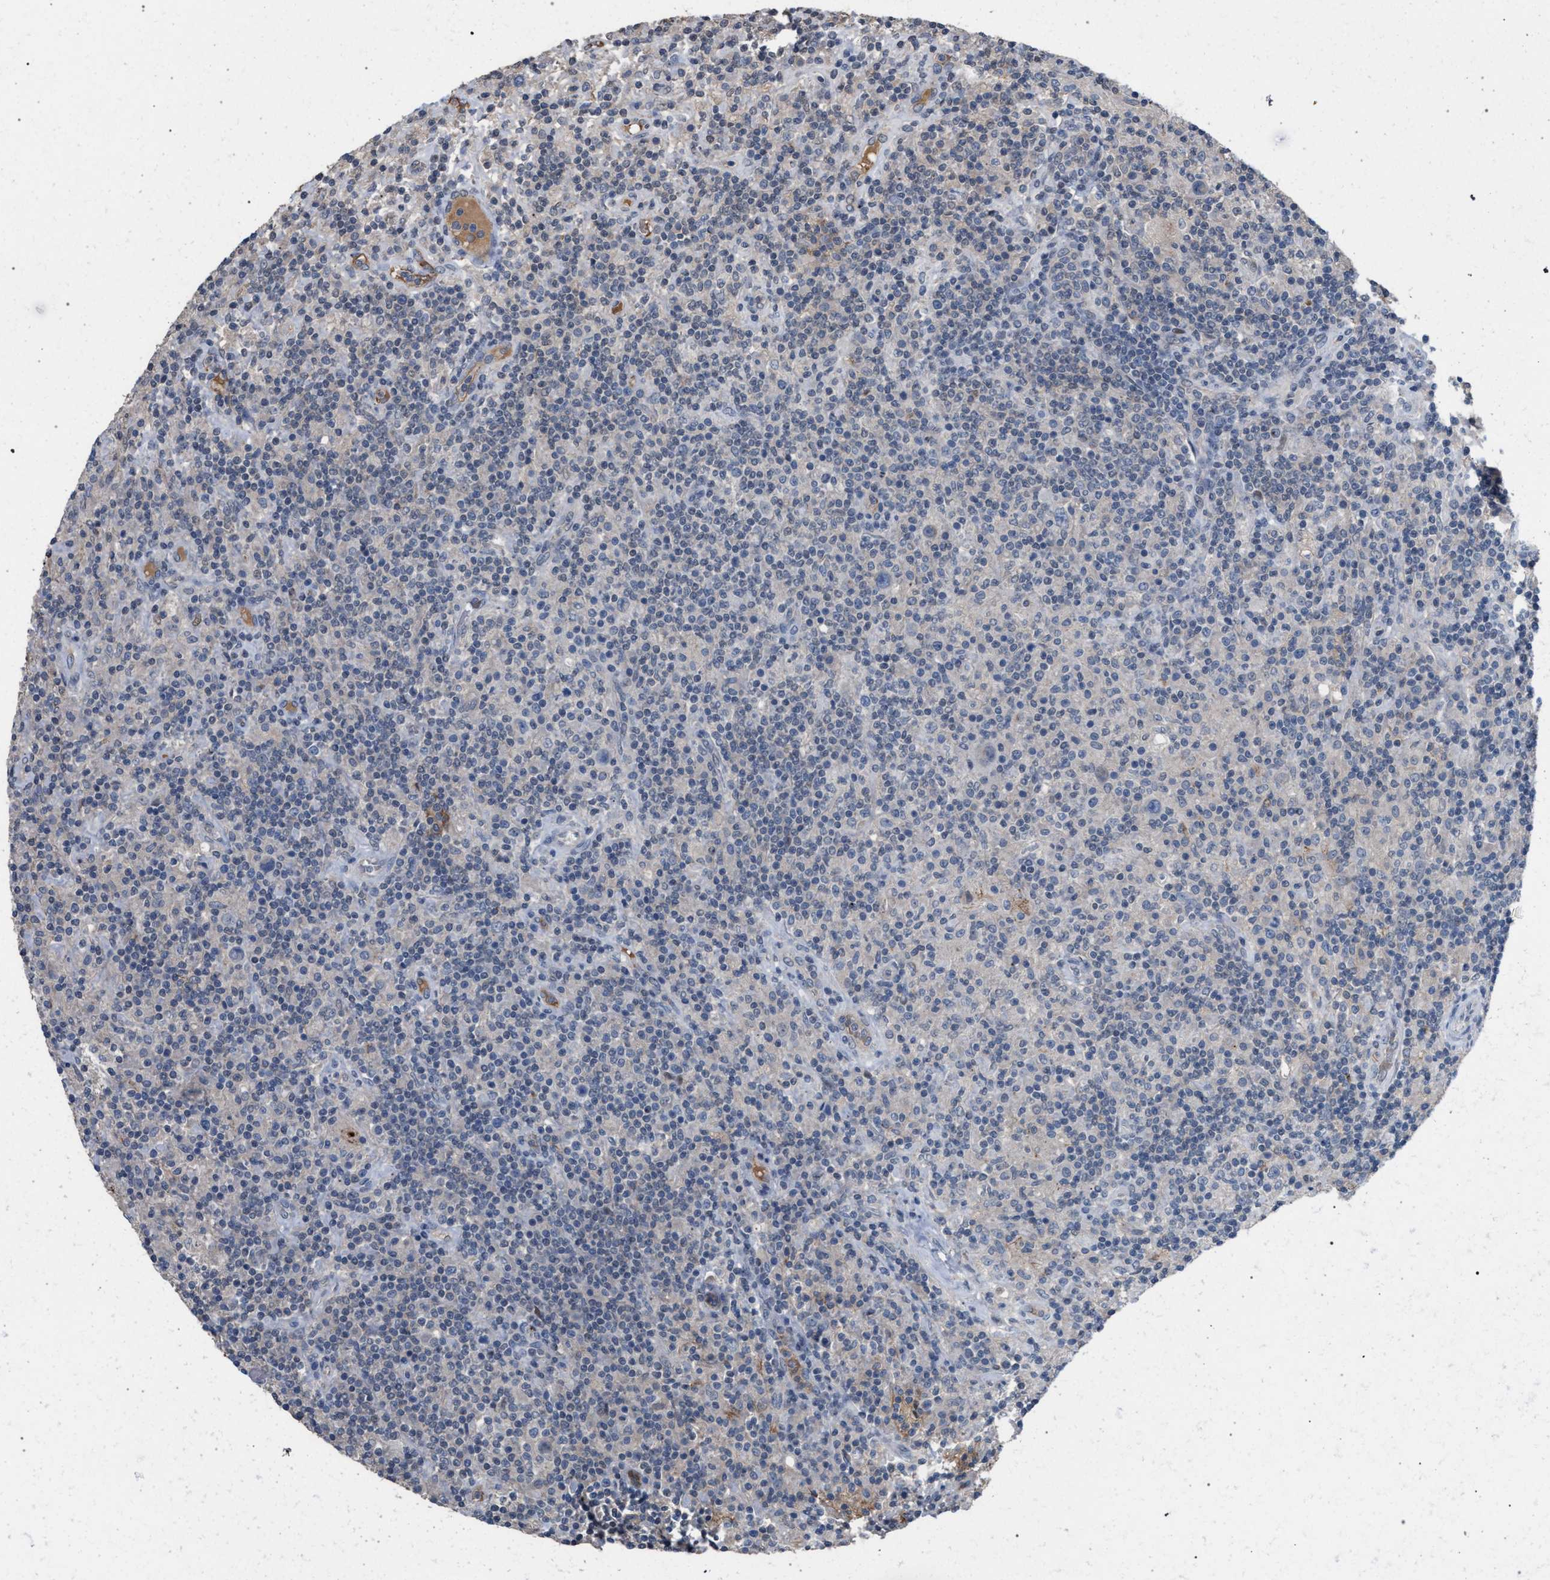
{"staining": {"intensity": "negative", "quantity": "none", "location": "none"}, "tissue": "lymphoma", "cell_type": "Tumor cells", "image_type": "cancer", "snomed": [{"axis": "morphology", "description": "Hodgkin's disease, NOS"}, {"axis": "topography", "description": "Lymph node"}], "caption": "This photomicrograph is of Hodgkin's disease stained with immunohistochemistry to label a protein in brown with the nuclei are counter-stained blue. There is no staining in tumor cells.", "gene": "TECPR1", "patient": {"sex": "male", "age": 70}}